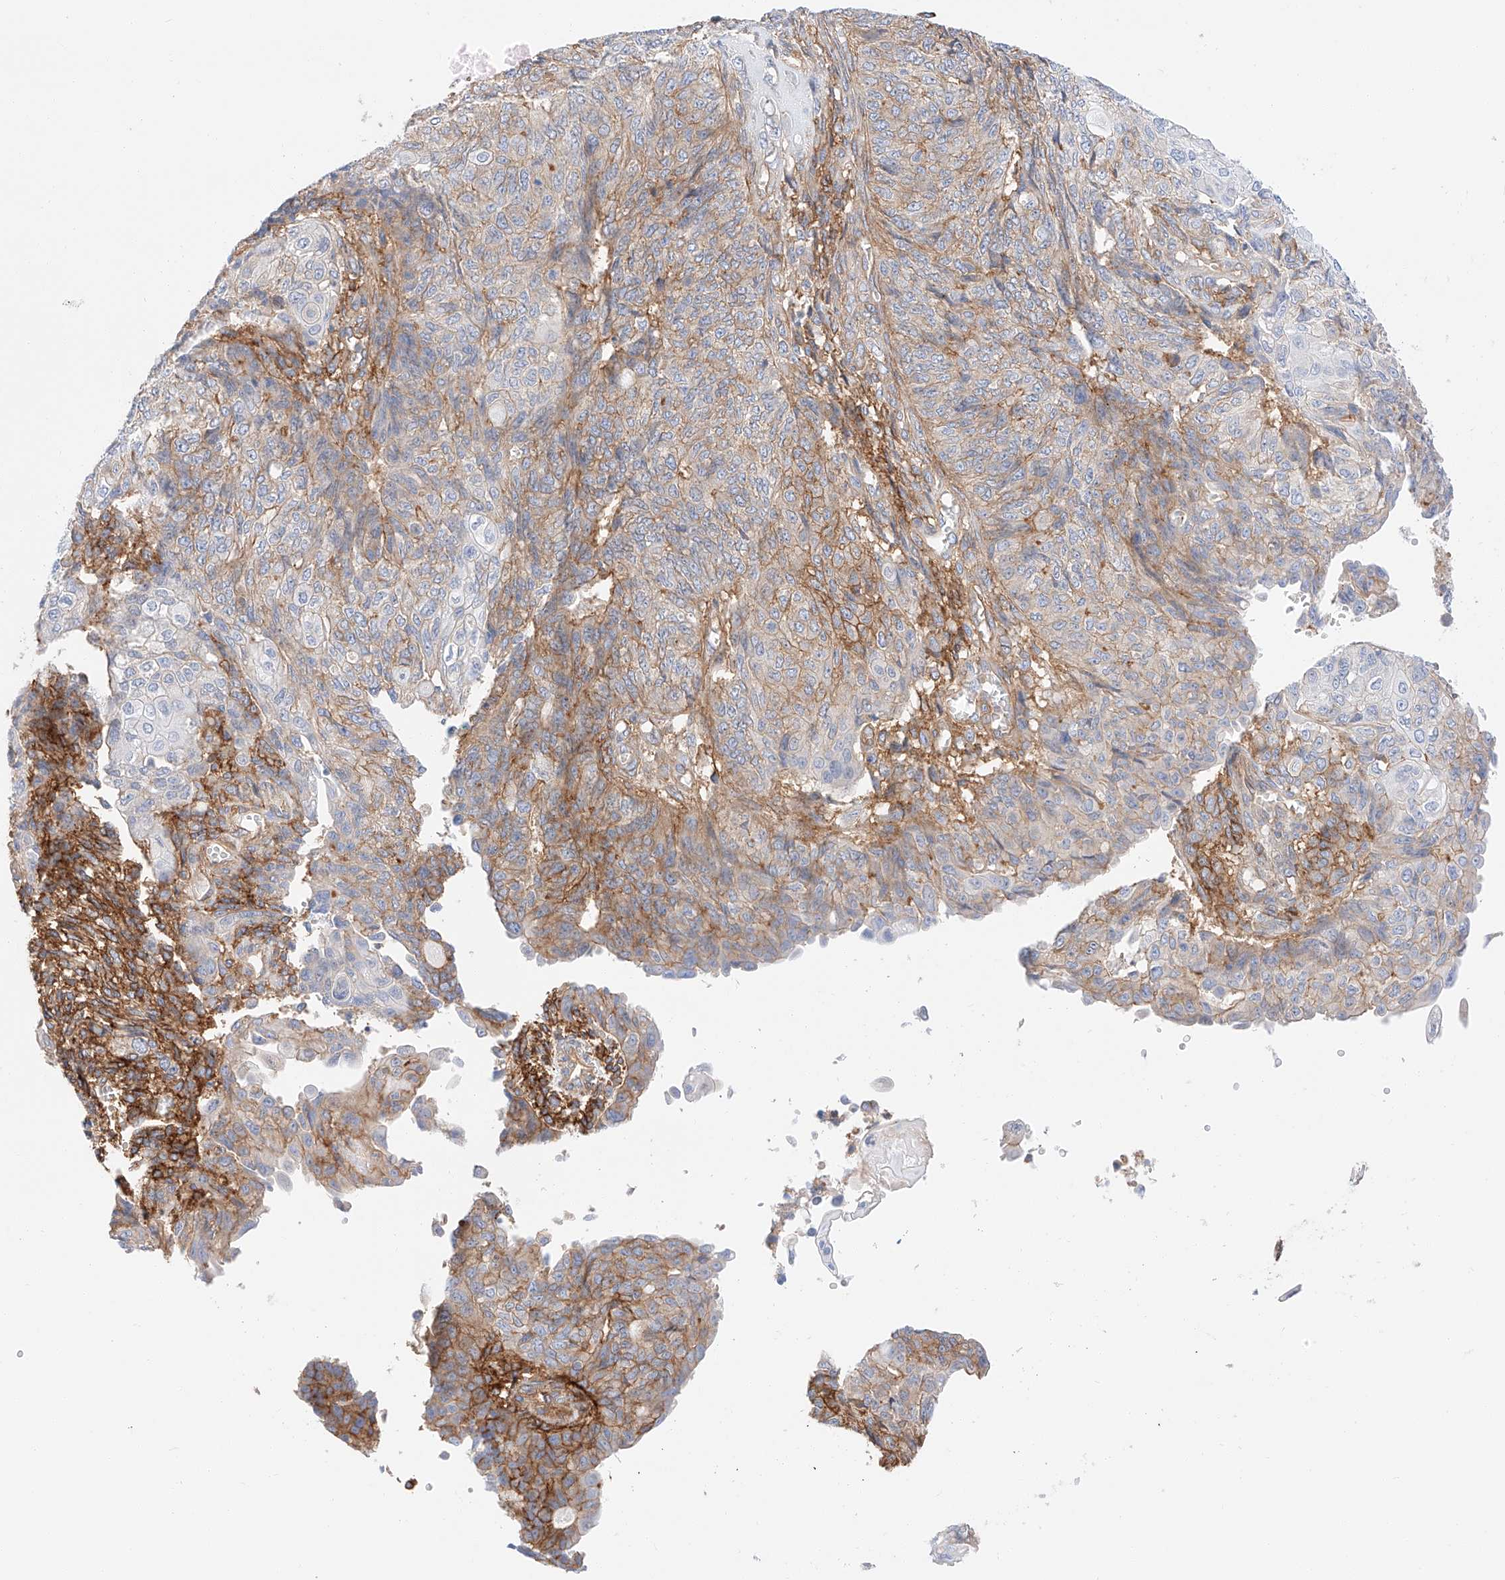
{"staining": {"intensity": "moderate", "quantity": "<25%", "location": "cytoplasmic/membranous"}, "tissue": "endometrial cancer", "cell_type": "Tumor cells", "image_type": "cancer", "snomed": [{"axis": "morphology", "description": "Adenocarcinoma, NOS"}, {"axis": "topography", "description": "Endometrium"}], "caption": "There is low levels of moderate cytoplasmic/membranous staining in tumor cells of adenocarcinoma (endometrial), as demonstrated by immunohistochemical staining (brown color).", "gene": "HAUS4", "patient": {"sex": "female", "age": 32}}